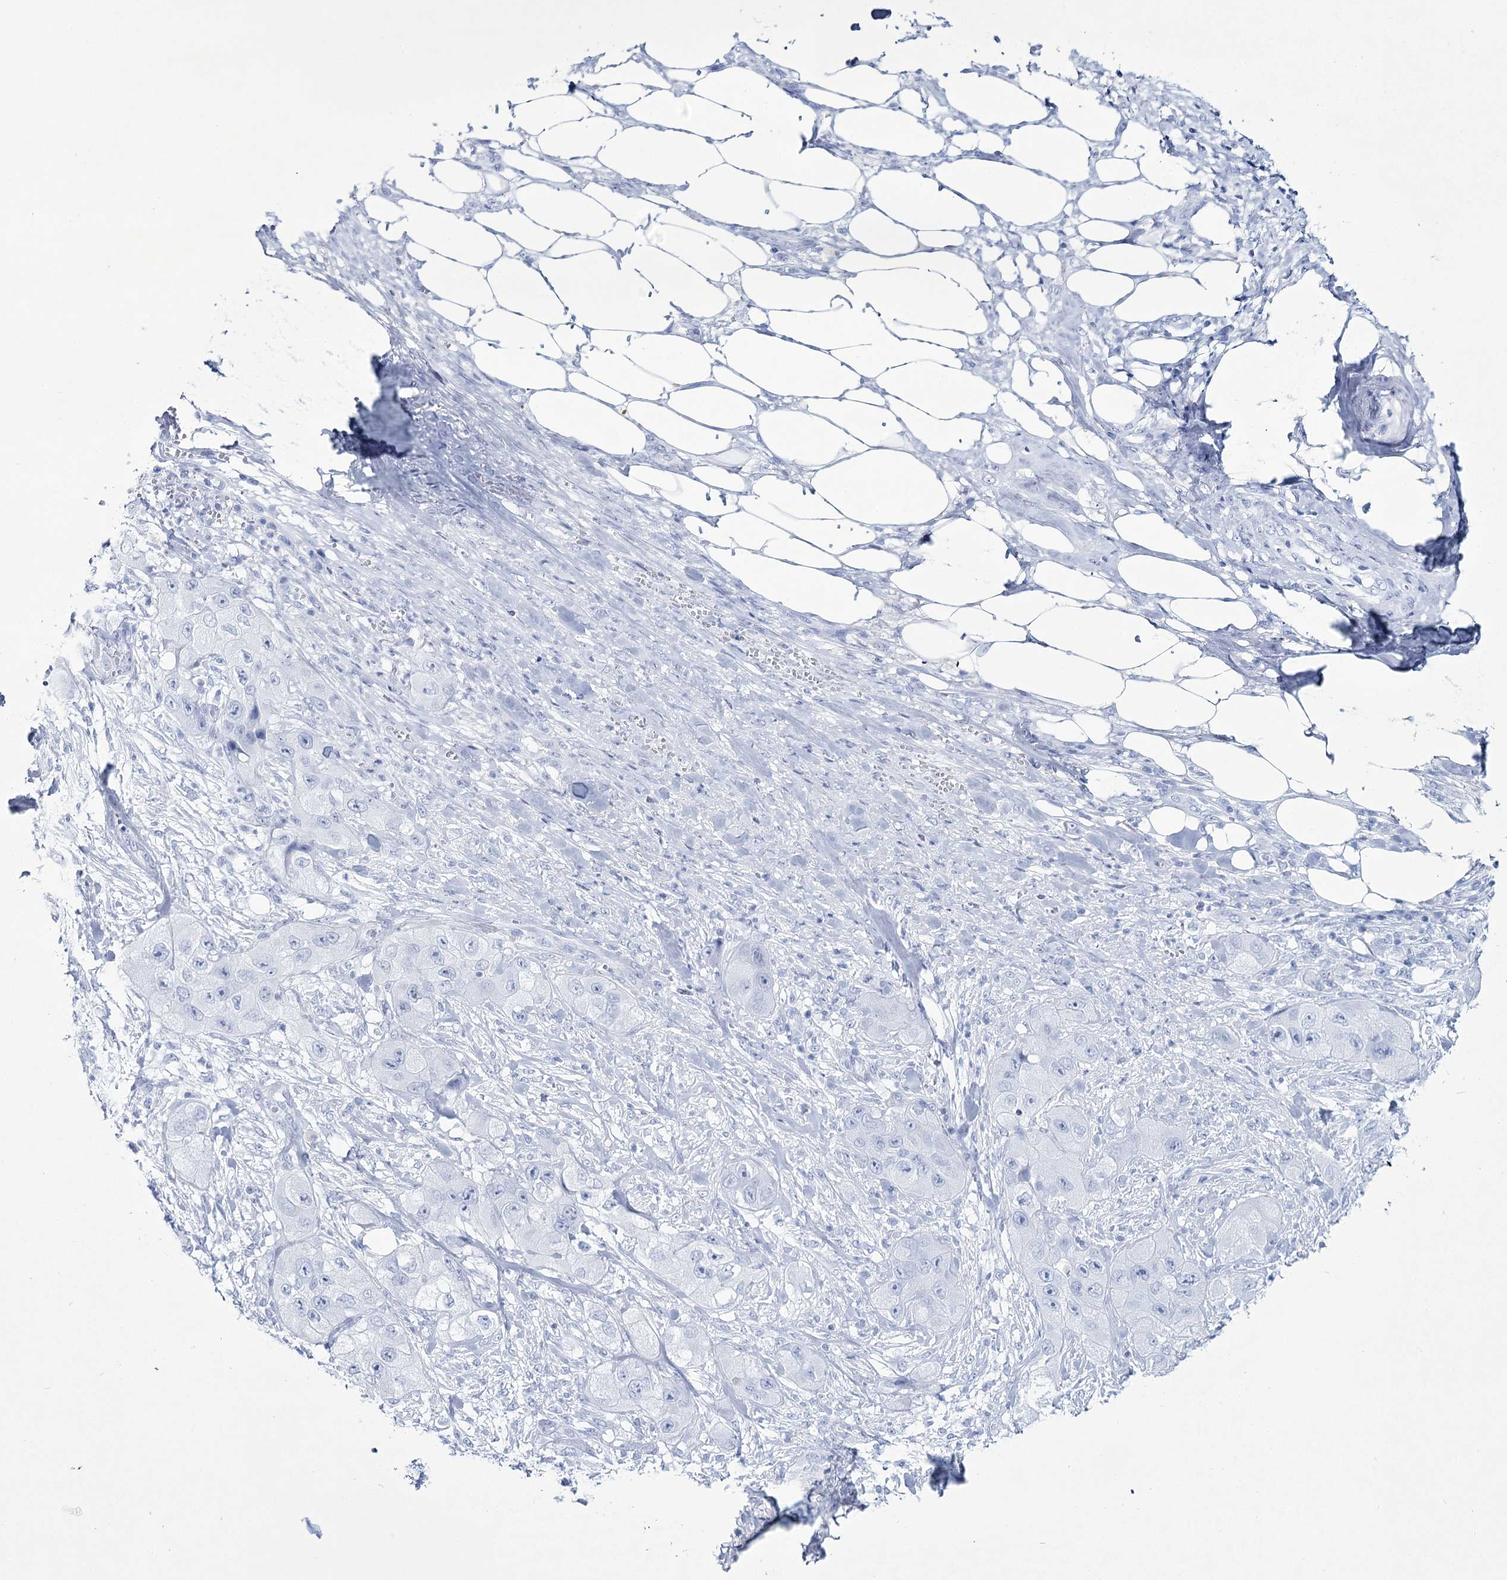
{"staining": {"intensity": "negative", "quantity": "none", "location": "none"}, "tissue": "skin cancer", "cell_type": "Tumor cells", "image_type": "cancer", "snomed": [{"axis": "morphology", "description": "Squamous cell carcinoma, NOS"}, {"axis": "topography", "description": "Skin"}, {"axis": "topography", "description": "Subcutis"}], "caption": "IHC of human skin cancer demonstrates no staining in tumor cells.", "gene": "RNF186", "patient": {"sex": "male", "age": 73}}